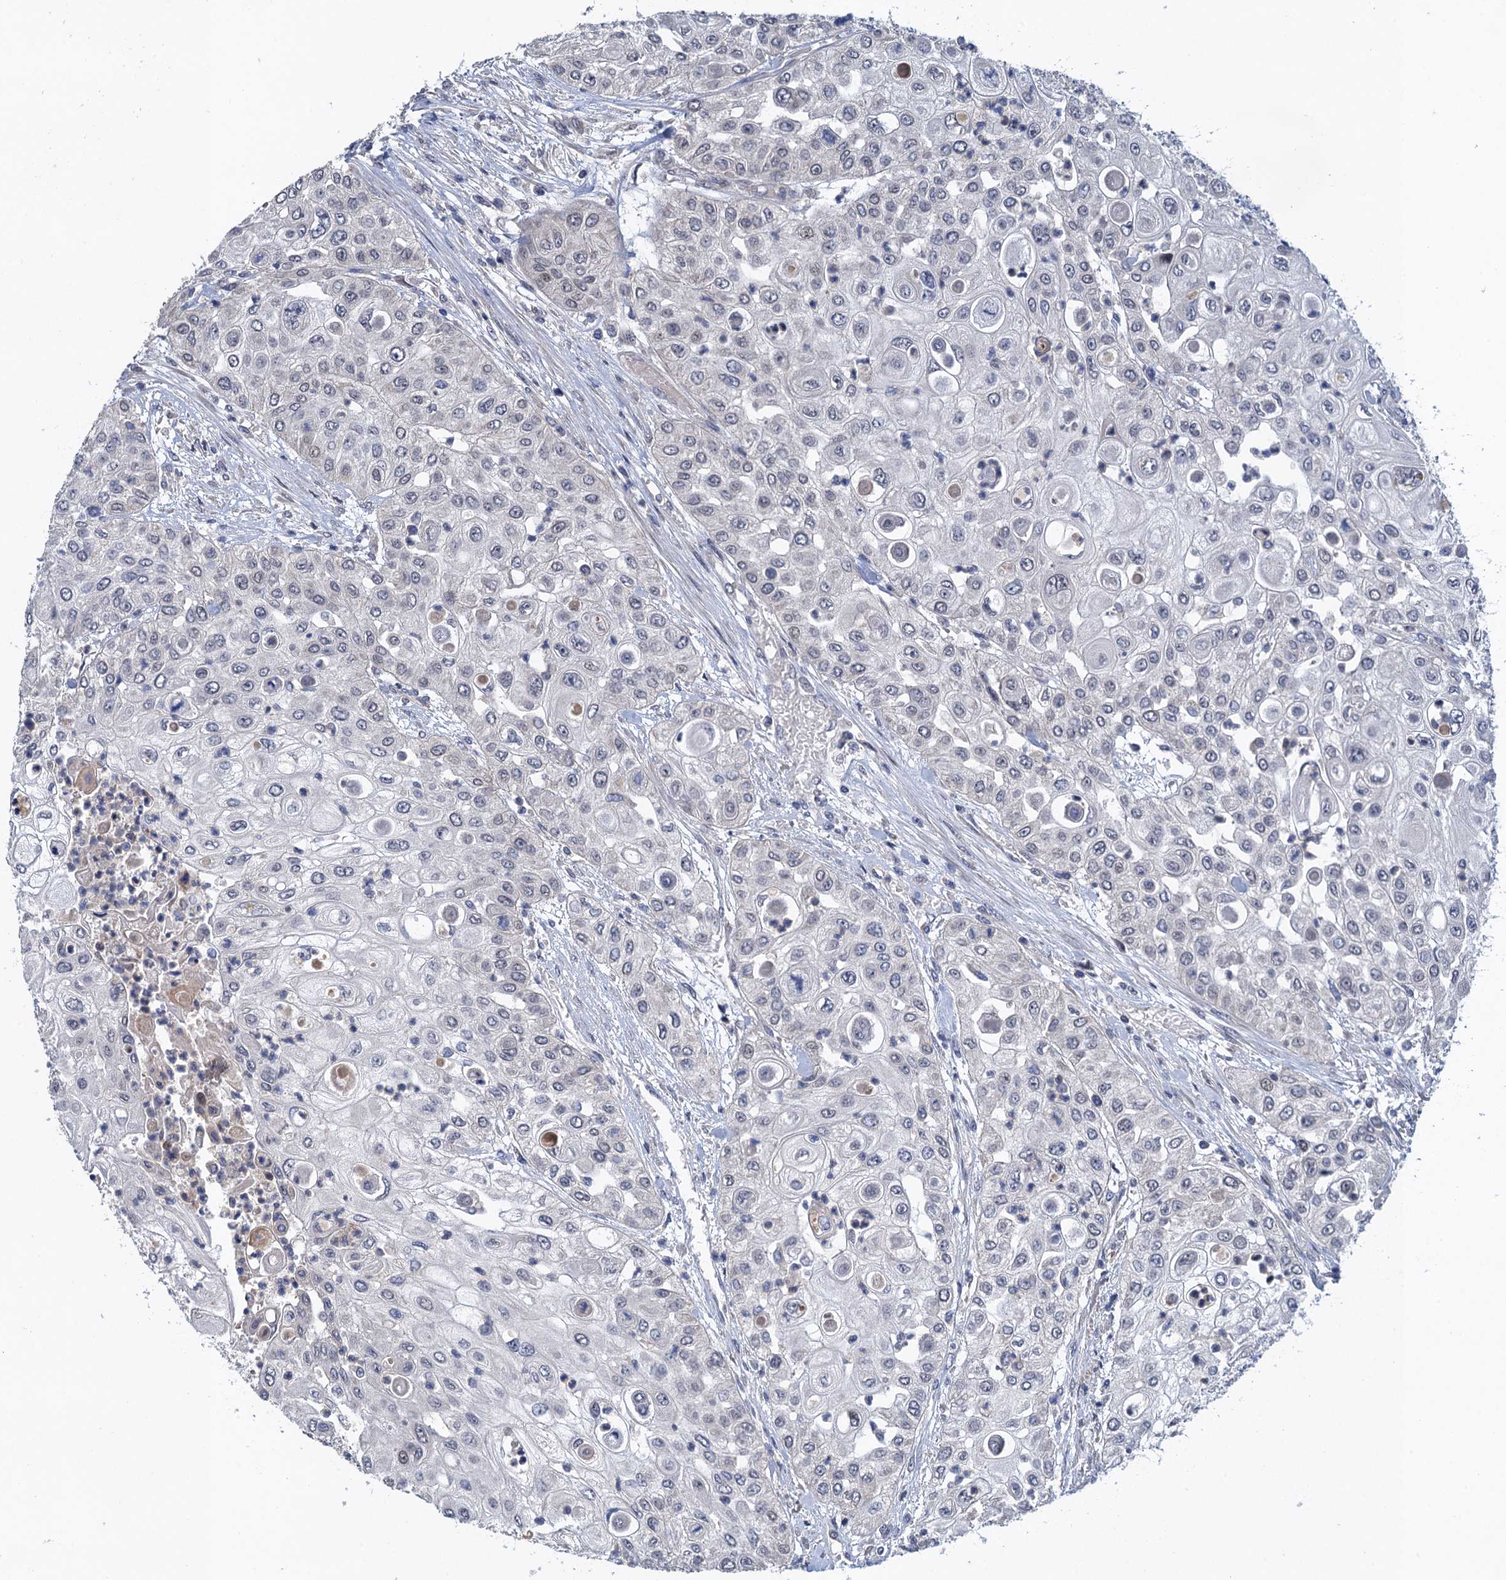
{"staining": {"intensity": "negative", "quantity": "none", "location": "none"}, "tissue": "urothelial cancer", "cell_type": "Tumor cells", "image_type": "cancer", "snomed": [{"axis": "morphology", "description": "Urothelial carcinoma, High grade"}, {"axis": "topography", "description": "Urinary bladder"}], "caption": "High magnification brightfield microscopy of high-grade urothelial carcinoma stained with DAB (3,3'-diaminobenzidine) (brown) and counterstained with hematoxylin (blue): tumor cells show no significant expression.", "gene": "MDM1", "patient": {"sex": "female", "age": 79}}